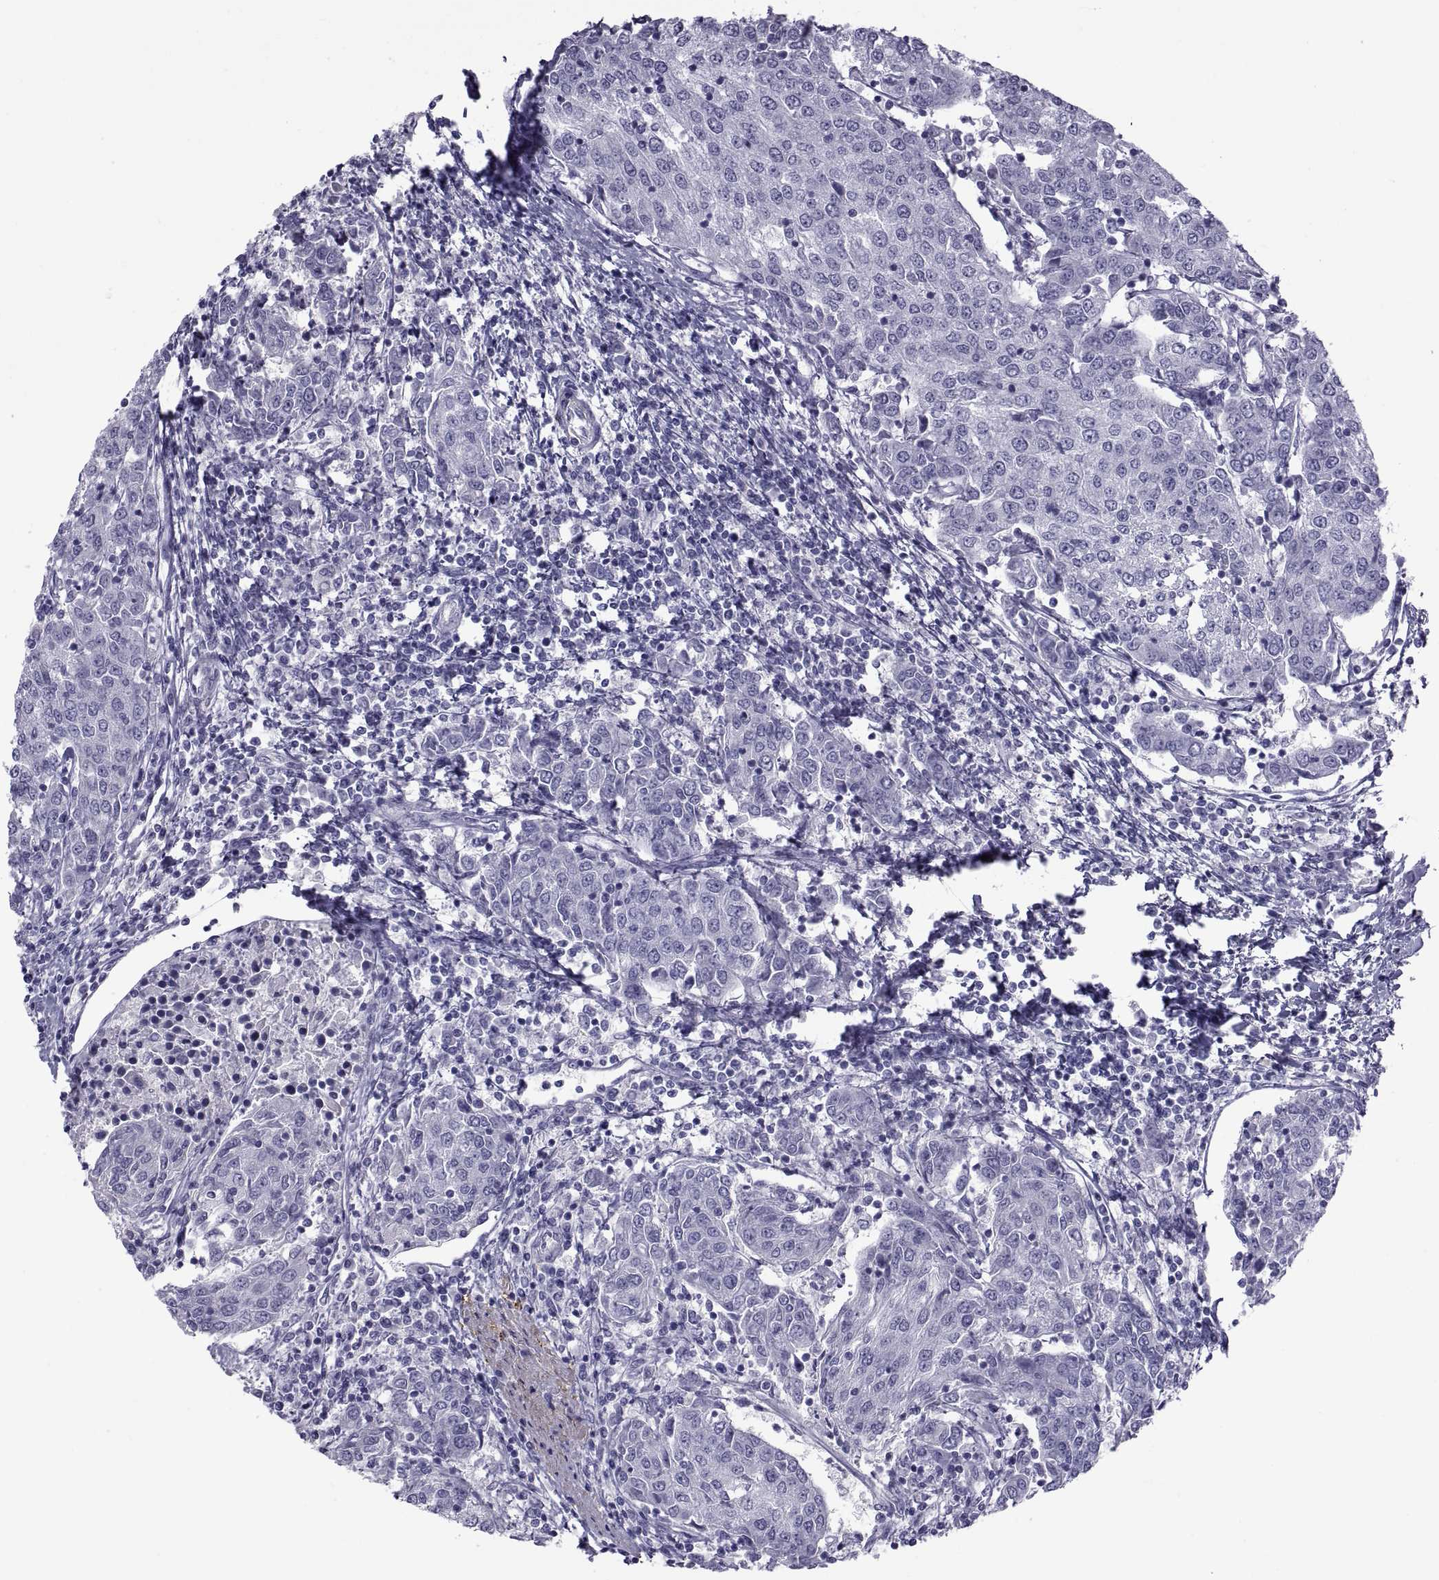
{"staining": {"intensity": "negative", "quantity": "none", "location": "none"}, "tissue": "urothelial cancer", "cell_type": "Tumor cells", "image_type": "cancer", "snomed": [{"axis": "morphology", "description": "Urothelial carcinoma, High grade"}, {"axis": "topography", "description": "Urinary bladder"}], "caption": "There is no significant expression in tumor cells of high-grade urothelial carcinoma.", "gene": "MAGEB1", "patient": {"sex": "female", "age": 85}}